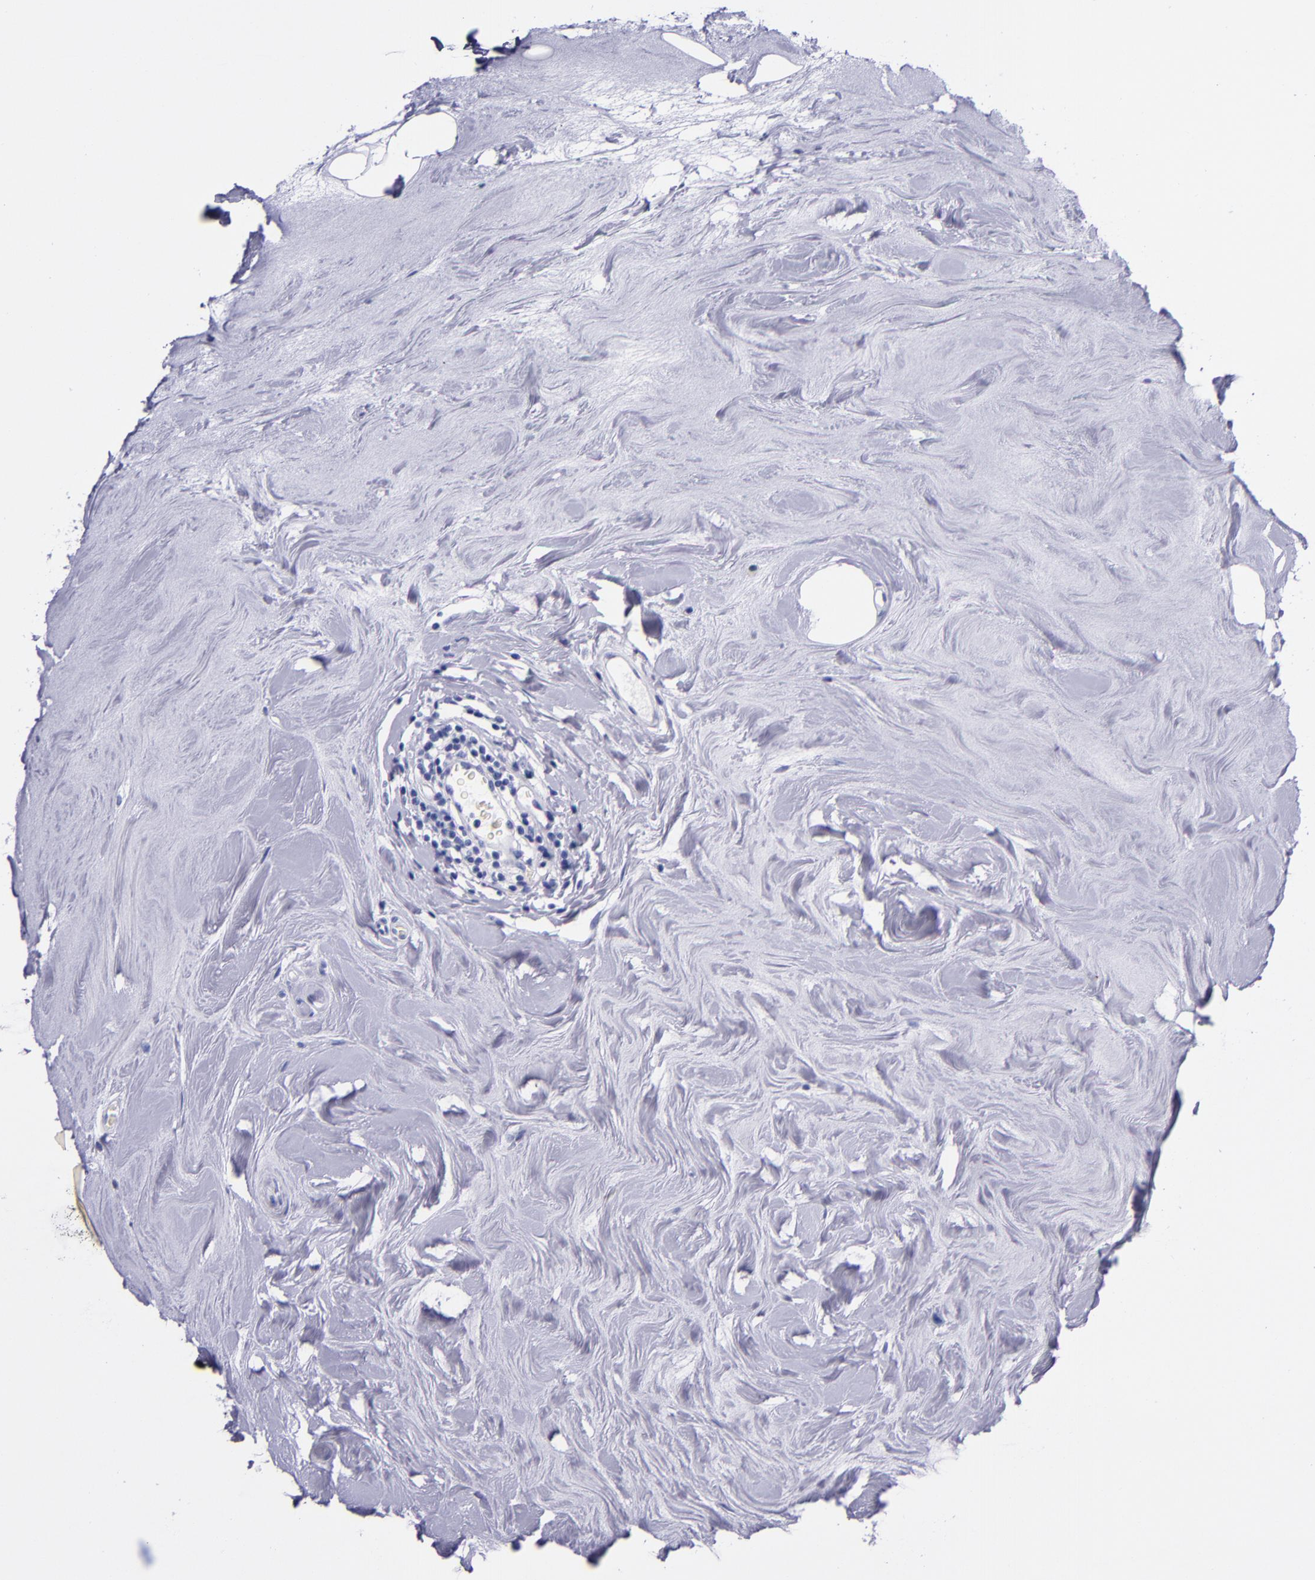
{"staining": {"intensity": "negative", "quantity": "none", "location": "none"}, "tissue": "breast cancer", "cell_type": "Tumor cells", "image_type": "cancer", "snomed": [{"axis": "morphology", "description": "Duct carcinoma"}, {"axis": "topography", "description": "Breast"}], "caption": "Immunohistochemical staining of breast cancer reveals no significant staining in tumor cells.", "gene": "SV2A", "patient": {"sex": "female", "age": 40}}